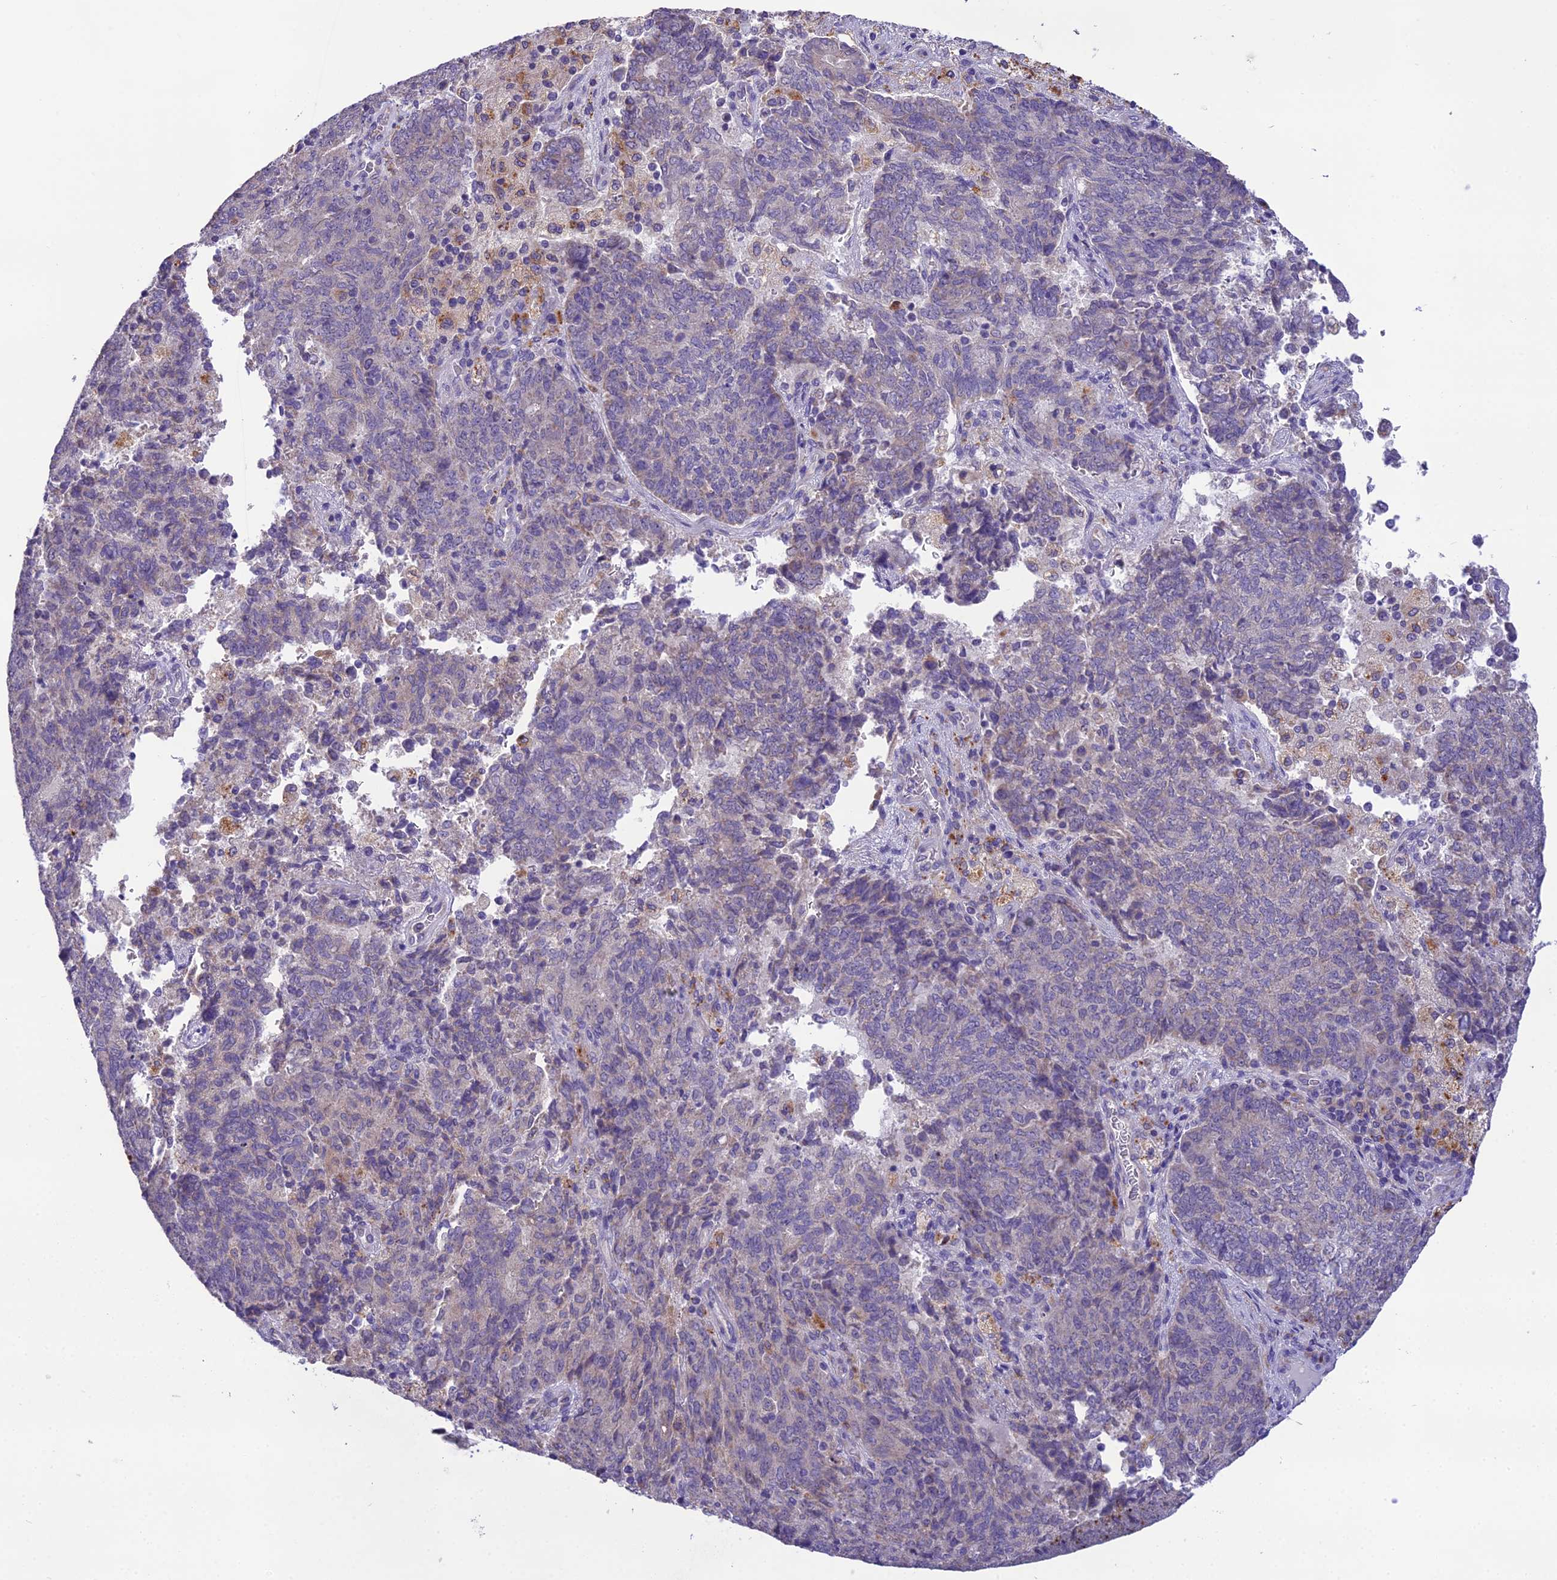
{"staining": {"intensity": "negative", "quantity": "none", "location": "none"}, "tissue": "endometrial cancer", "cell_type": "Tumor cells", "image_type": "cancer", "snomed": [{"axis": "morphology", "description": "Adenocarcinoma, NOS"}, {"axis": "topography", "description": "Endometrium"}], "caption": "IHC micrograph of adenocarcinoma (endometrial) stained for a protein (brown), which exhibits no staining in tumor cells.", "gene": "MIIP", "patient": {"sex": "female", "age": 80}}